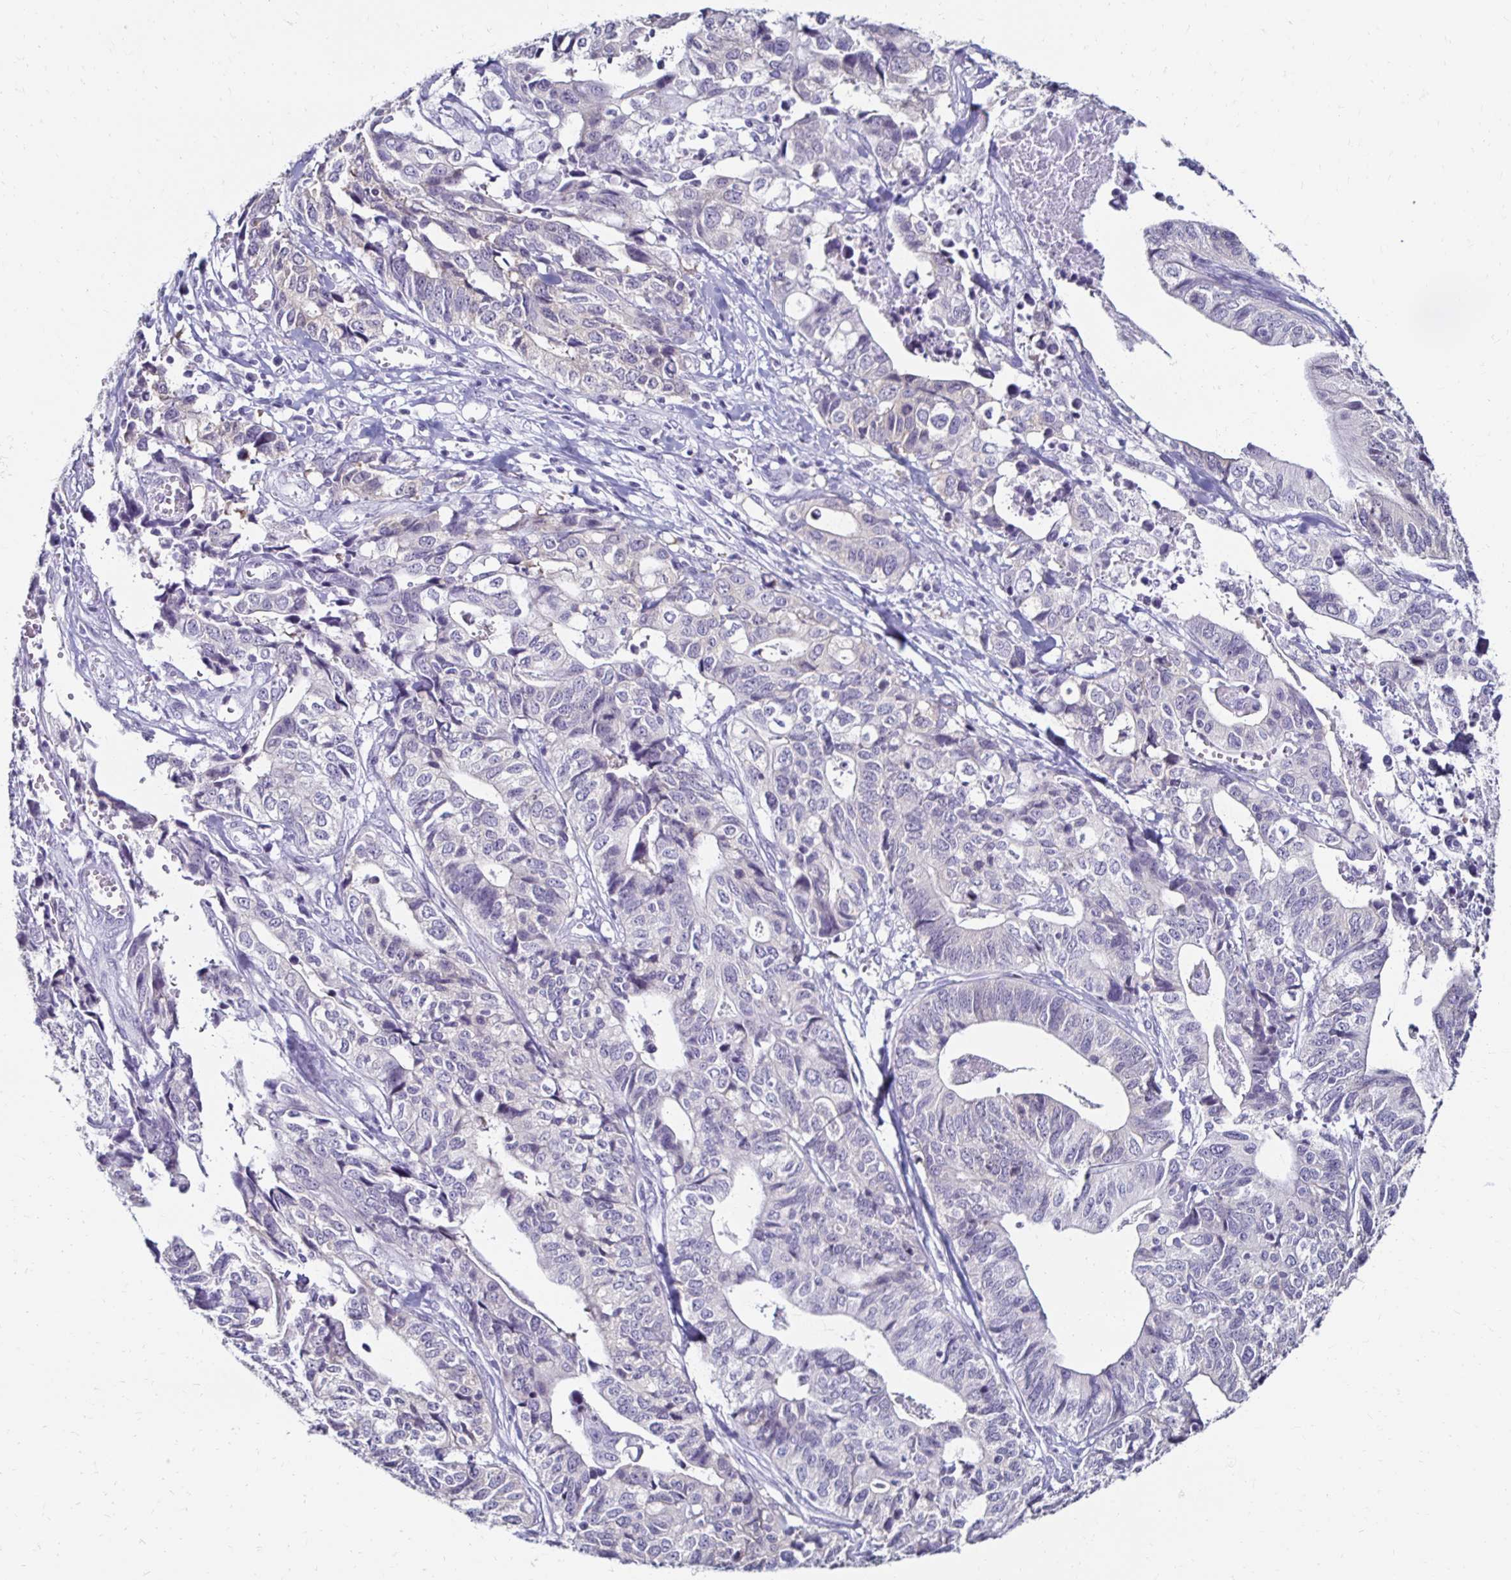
{"staining": {"intensity": "negative", "quantity": "none", "location": "none"}, "tissue": "stomach cancer", "cell_type": "Tumor cells", "image_type": "cancer", "snomed": [{"axis": "morphology", "description": "Adenocarcinoma, NOS"}, {"axis": "topography", "description": "Stomach, upper"}], "caption": "Tumor cells show no significant protein expression in stomach adenocarcinoma.", "gene": "TOMM34", "patient": {"sex": "female", "age": 67}}